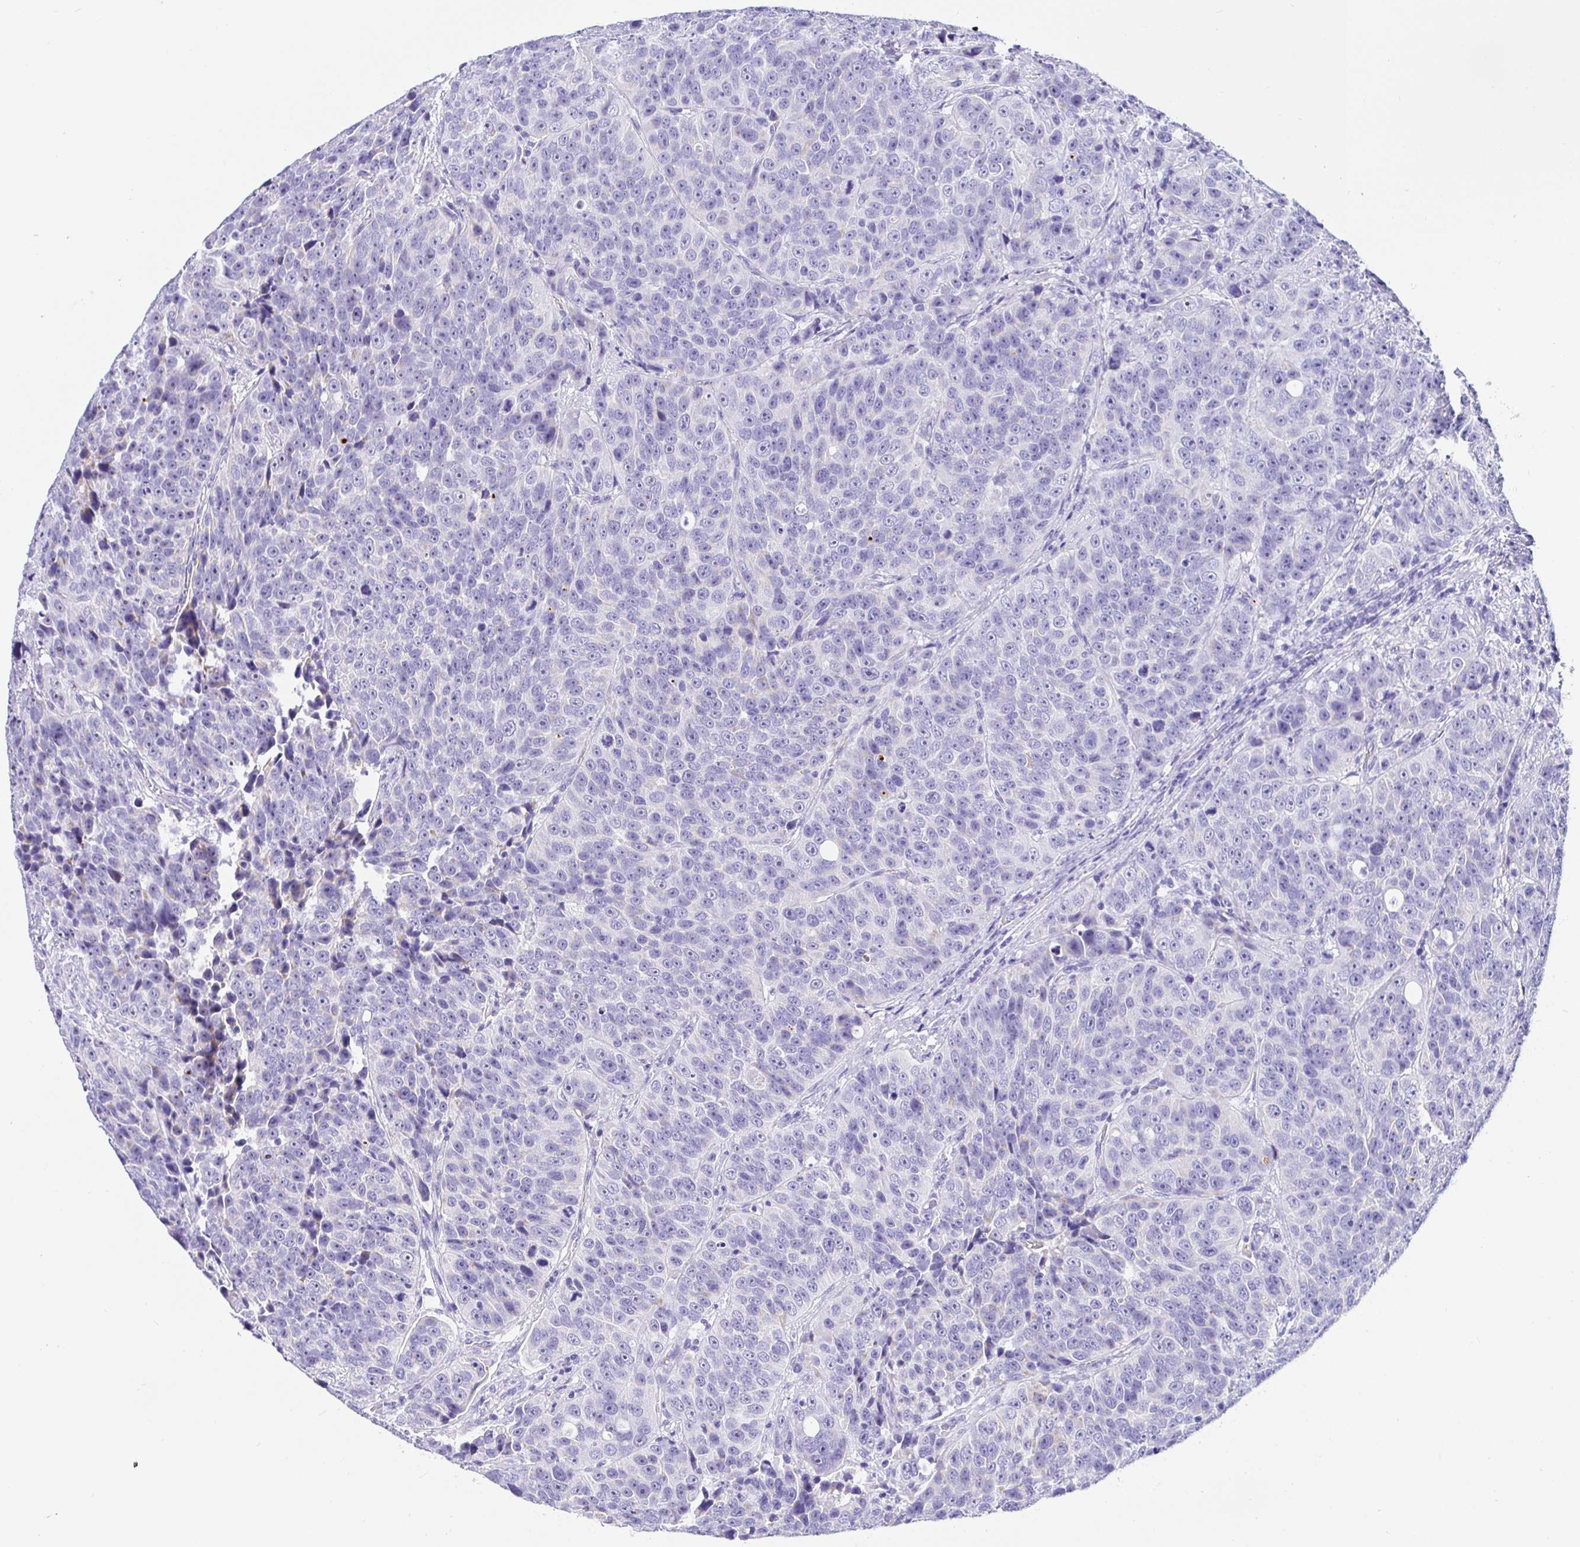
{"staining": {"intensity": "negative", "quantity": "none", "location": "none"}, "tissue": "urothelial cancer", "cell_type": "Tumor cells", "image_type": "cancer", "snomed": [{"axis": "morphology", "description": "Urothelial carcinoma, NOS"}, {"axis": "topography", "description": "Urinary bladder"}], "caption": "A micrograph of human urothelial cancer is negative for staining in tumor cells. (DAB immunohistochemistry with hematoxylin counter stain).", "gene": "PRAMEF19", "patient": {"sex": "male", "age": 52}}